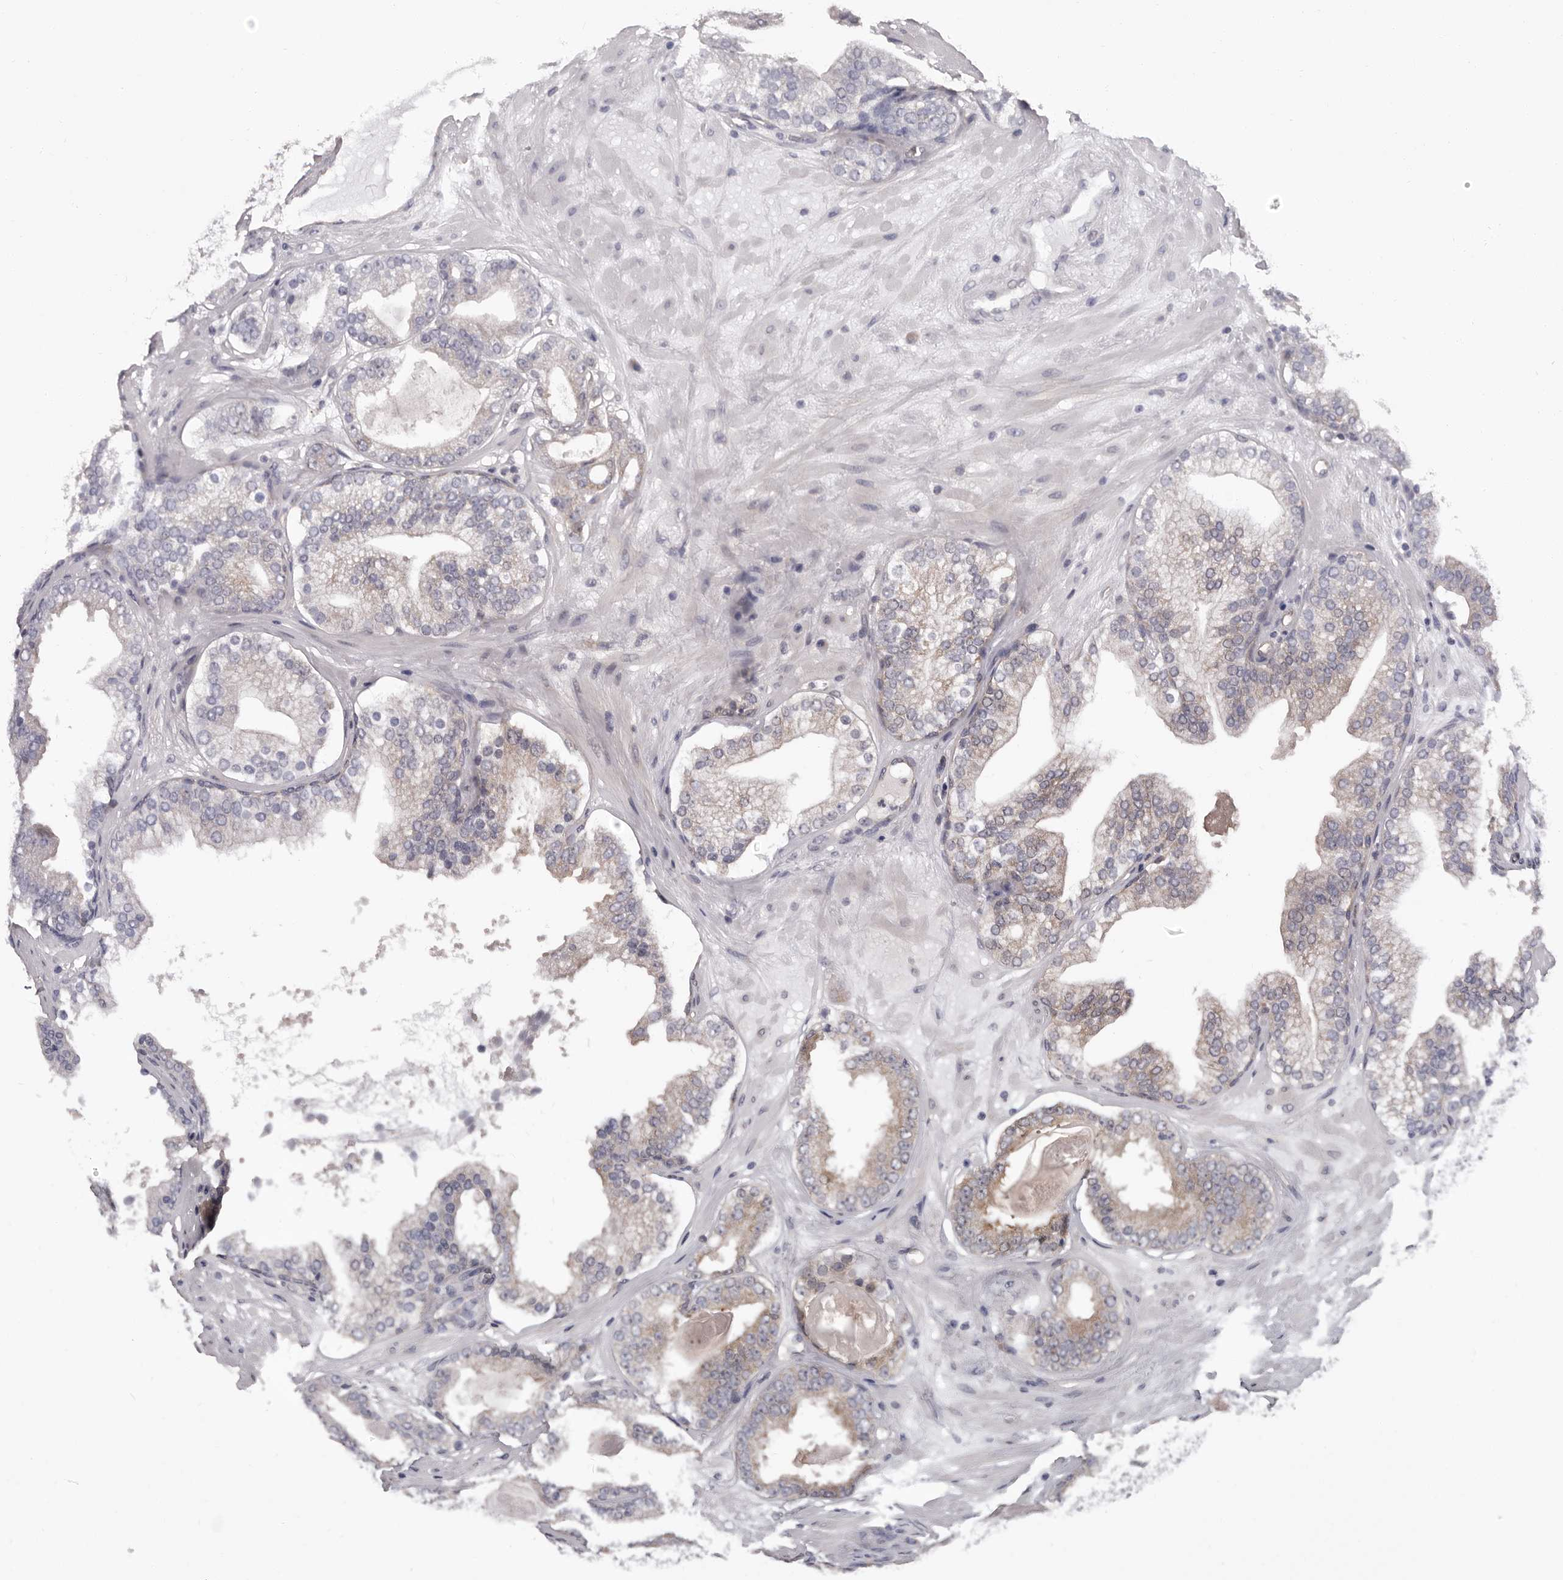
{"staining": {"intensity": "negative", "quantity": "none", "location": "none"}, "tissue": "prostate cancer", "cell_type": "Tumor cells", "image_type": "cancer", "snomed": [{"axis": "morphology", "description": "Adenocarcinoma, High grade"}, {"axis": "topography", "description": "Prostate"}], "caption": "This is a image of immunohistochemistry (IHC) staining of adenocarcinoma (high-grade) (prostate), which shows no staining in tumor cells. (Brightfield microscopy of DAB immunohistochemistry at high magnification).", "gene": "MED8", "patient": {"sex": "male", "age": 68}}